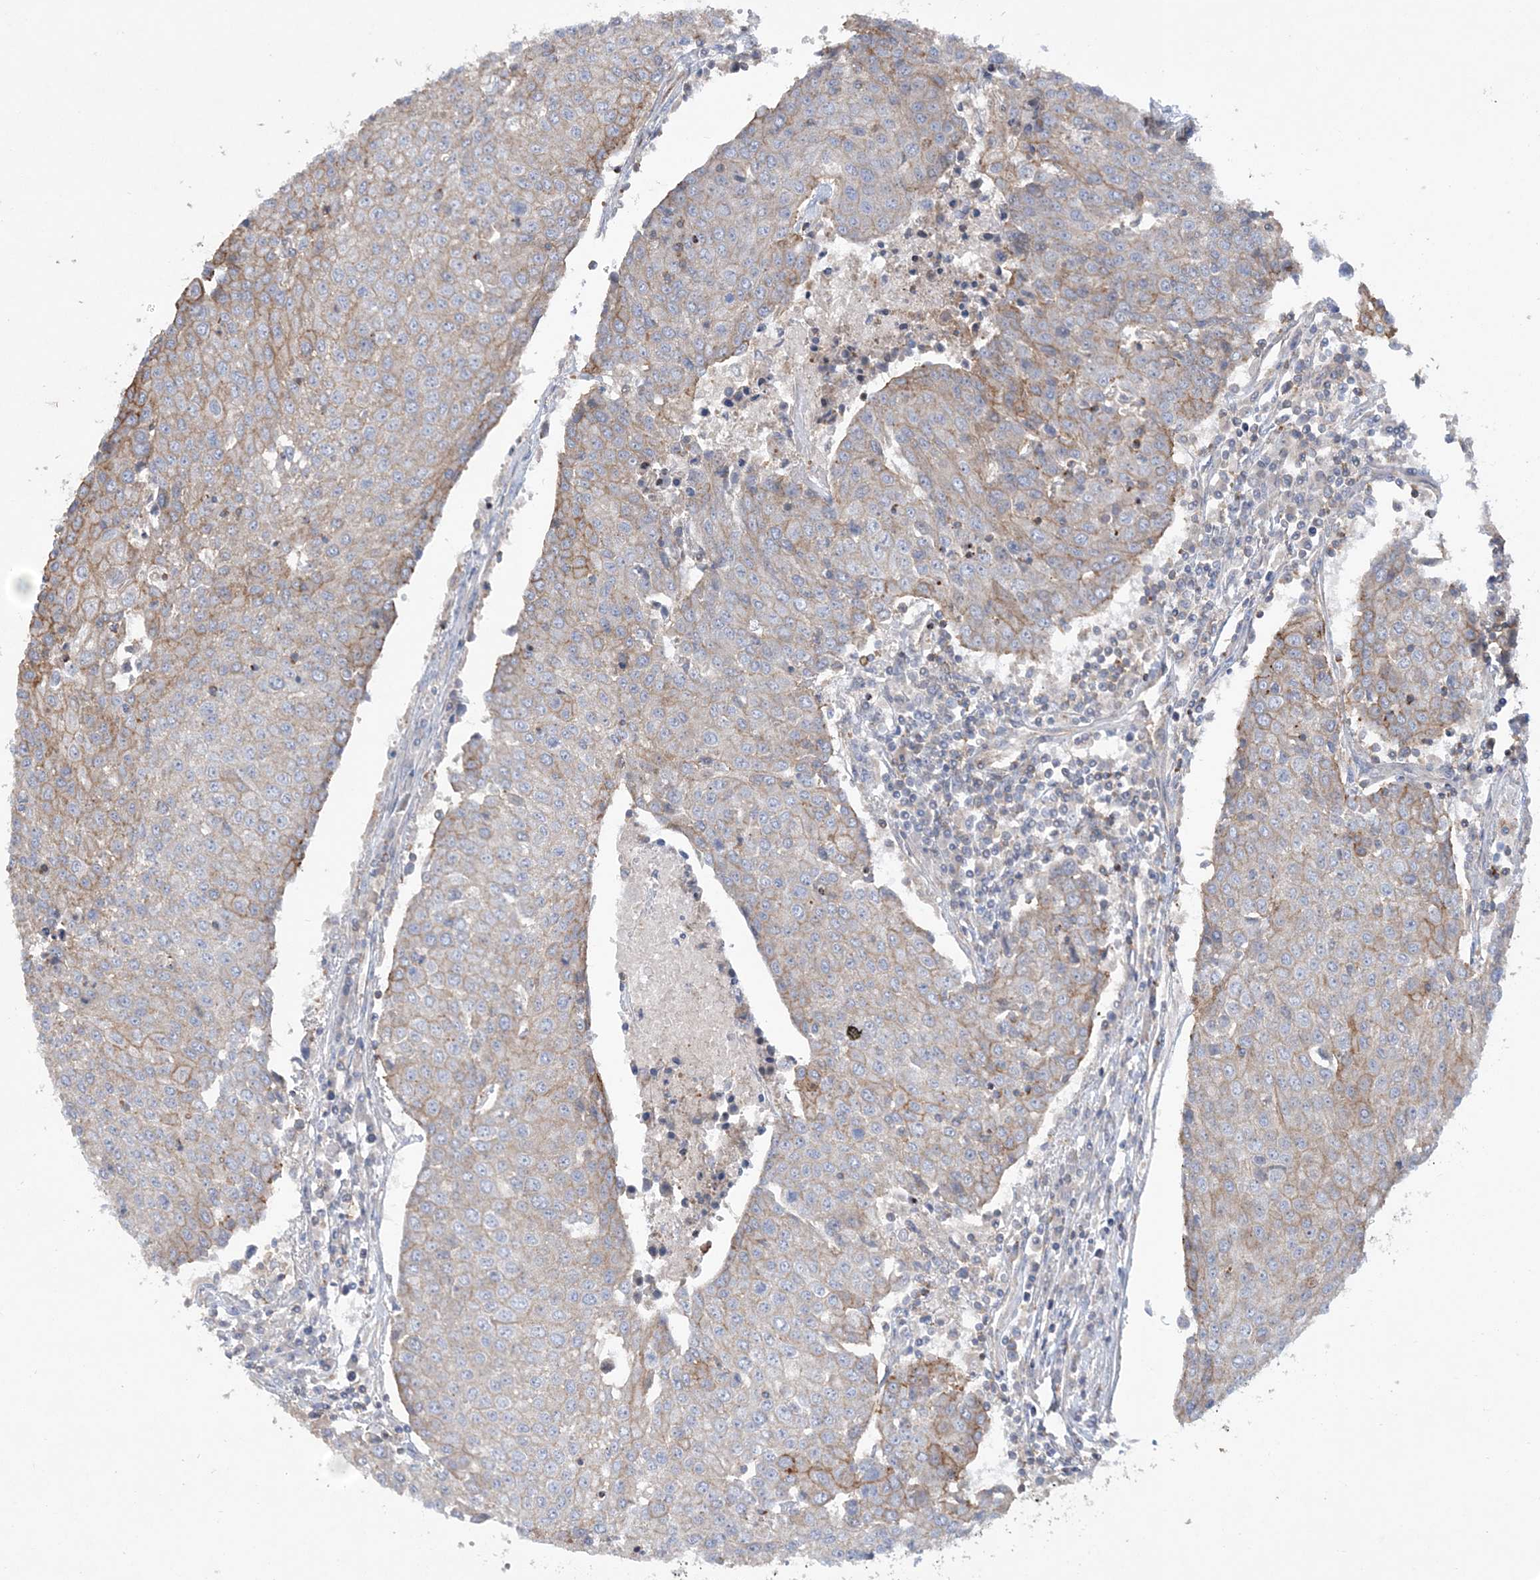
{"staining": {"intensity": "moderate", "quantity": "25%-75%", "location": "cytoplasmic/membranous"}, "tissue": "urothelial cancer", "cell_type": "Tumor cells", "image_type": "cancer", "snomed": [{"axis": "morphology", "description": "Urothelial carcinoma, High grade"}, {"axis": "topography", "description": "Urinary bladder"}], "caption": "A micrograph showing moderate cytoplasmic/membranous positivity in approximately 25%-75% of tumor cells in urothelial carcinoma (high-grade), as visualized by brown immunohistochemical staining.", "gene": "PIGC", "patient": {"sex": "female", "age": 85}}